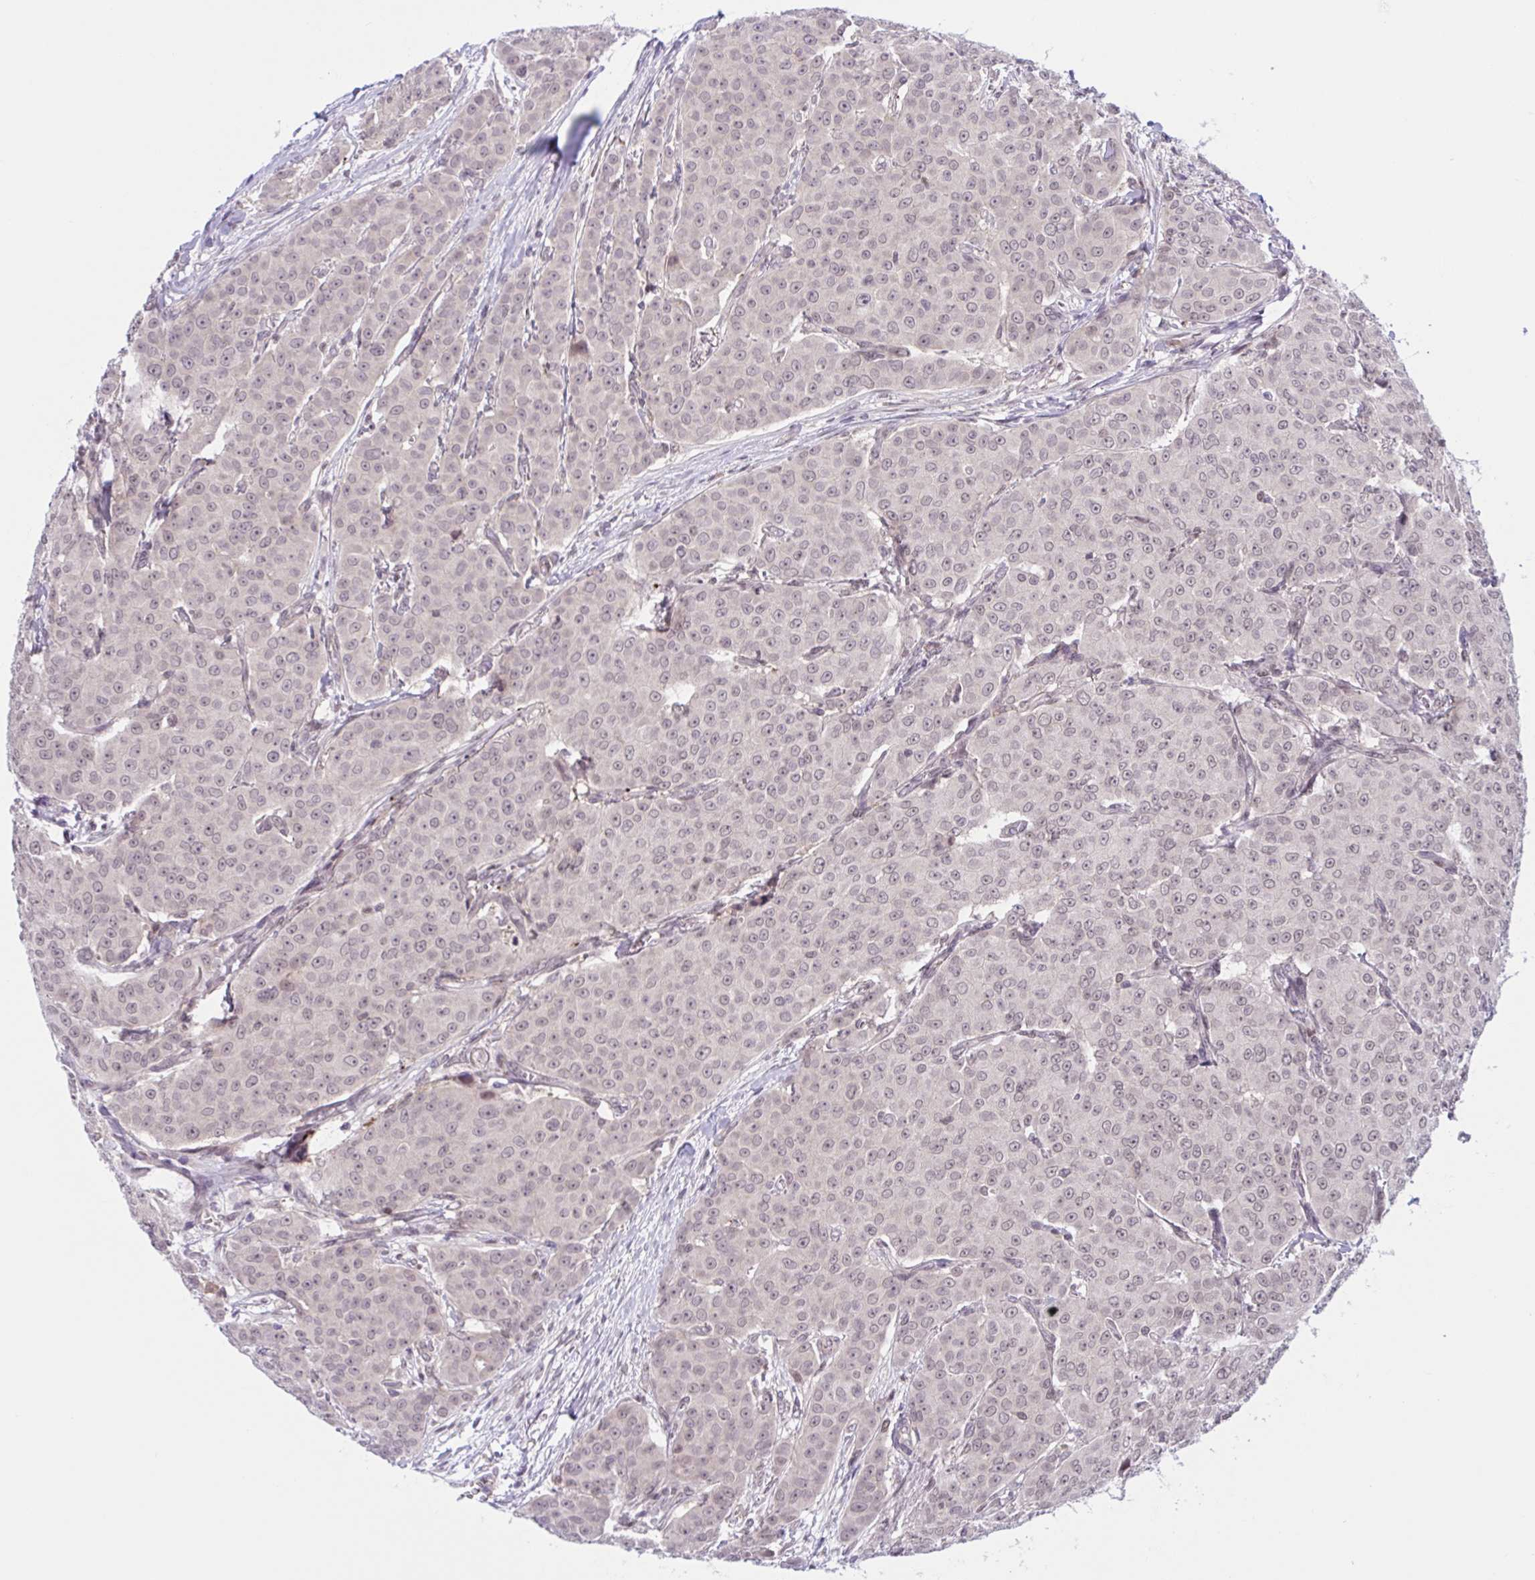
{"staining": {"intensity": "weak", "quantity": "25%-75%", "location": "nuclear"}, "tissue": "breast cancer", "cell_type": "Tumor cells", "image_type": "cancer", "snomed": [{"axis": "morphology", "description": "Duct carcinoma"}, {"axis": "topography", "description": "Breast"}], "caption": "This histopathology image reveals IHC staining of breast cancer (intraductal carcinoma), with low weak nuclear positivity in about 25%-75% of tumor cells.", "gene": "TTC7B", "patient": {"sex": "female", "age": 91}}